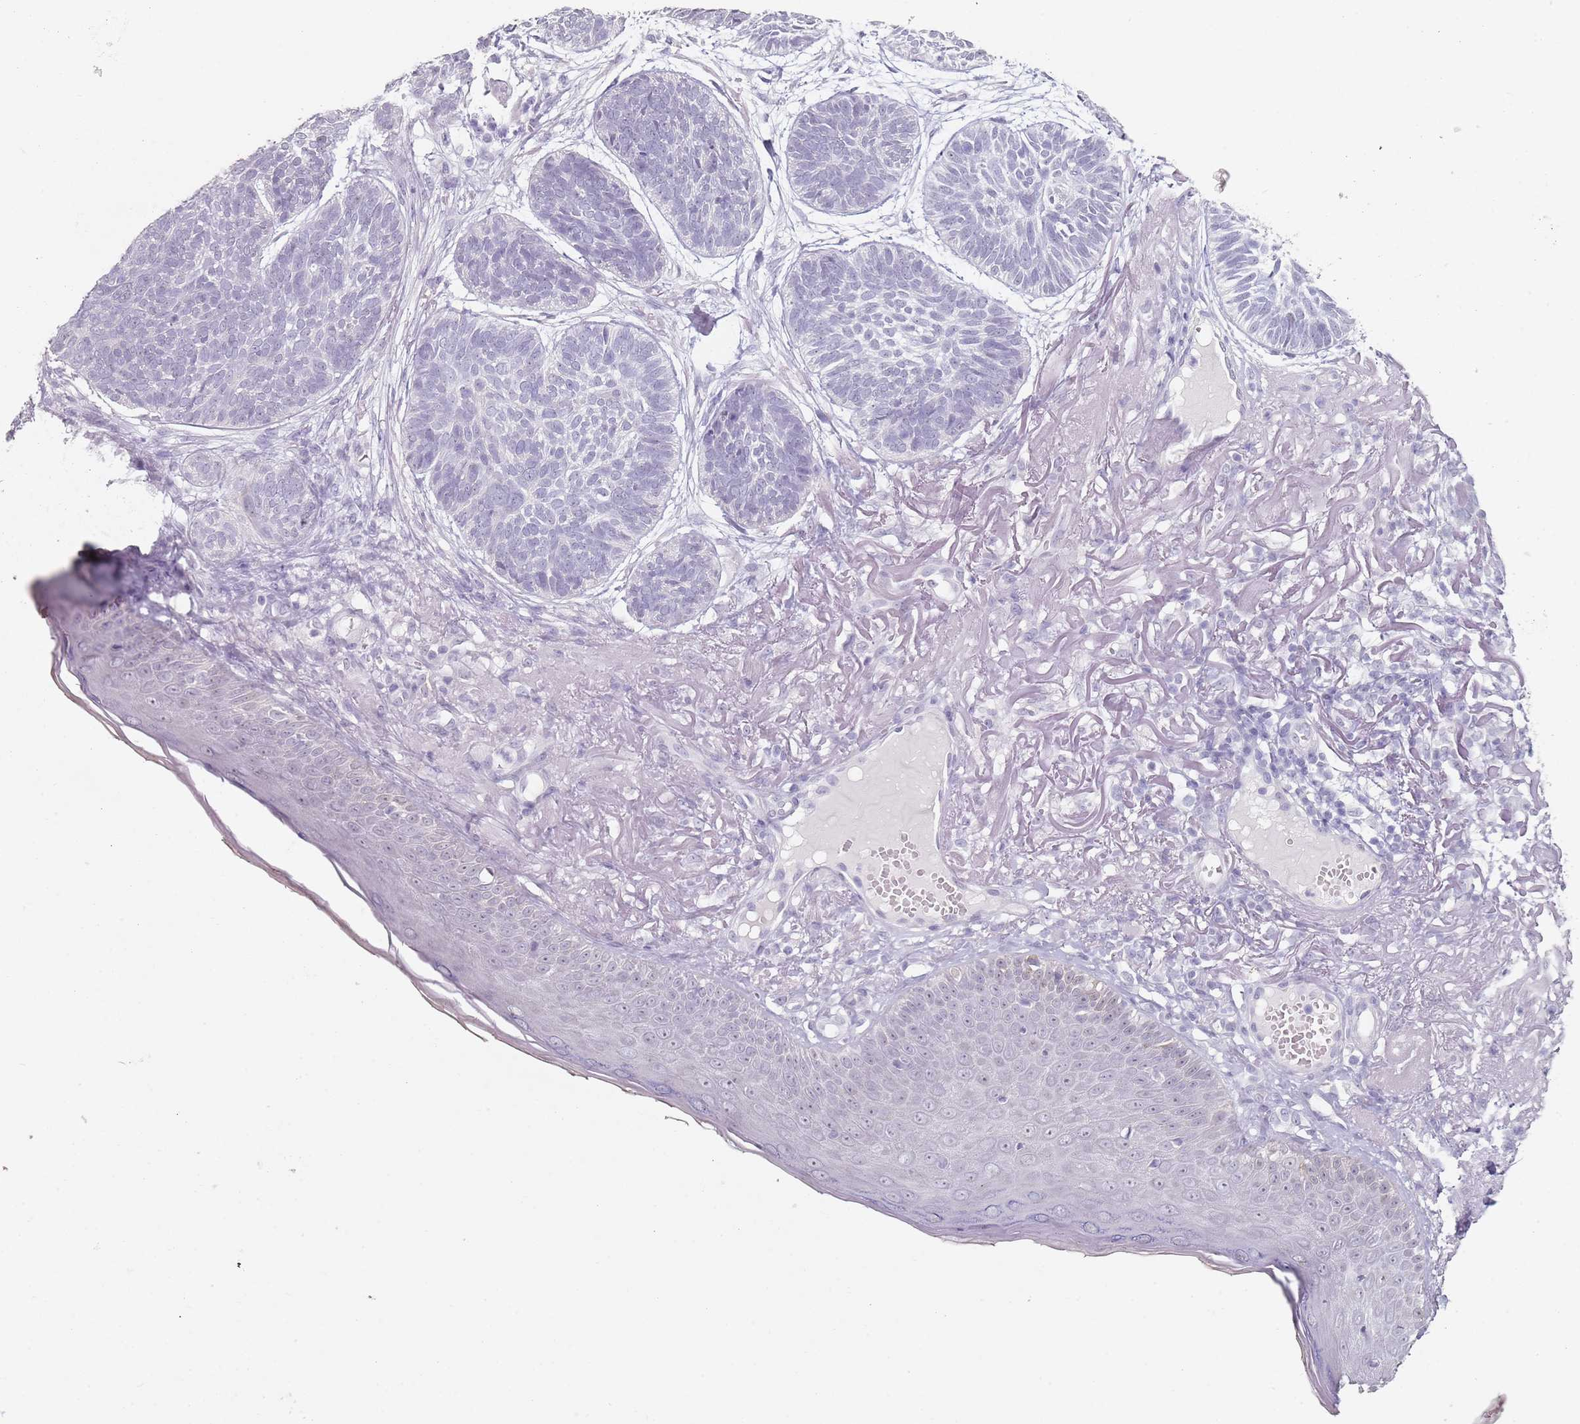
{"staining": {"intensity": "negative", "quantity": "none", "location": "none"}, "tissue": "skin cancer", "cell_type": "Tumor cells", "image_type": "cancer", "snomed": [{"axis": "morphology", "description": "Normal tissue, NOS"}, {"axis": "morphology", "description": "Basal cell carcinoma"}, {"axis": "topography", "description": "Skin"}], "caption": "Immunohistochemistry (IHC) of human skin cancer (basal cell carcinoma) exhibits no expression in tumor cells.", "gene": "DNAH11", "patient": {"sex": "male", "age": 66}}